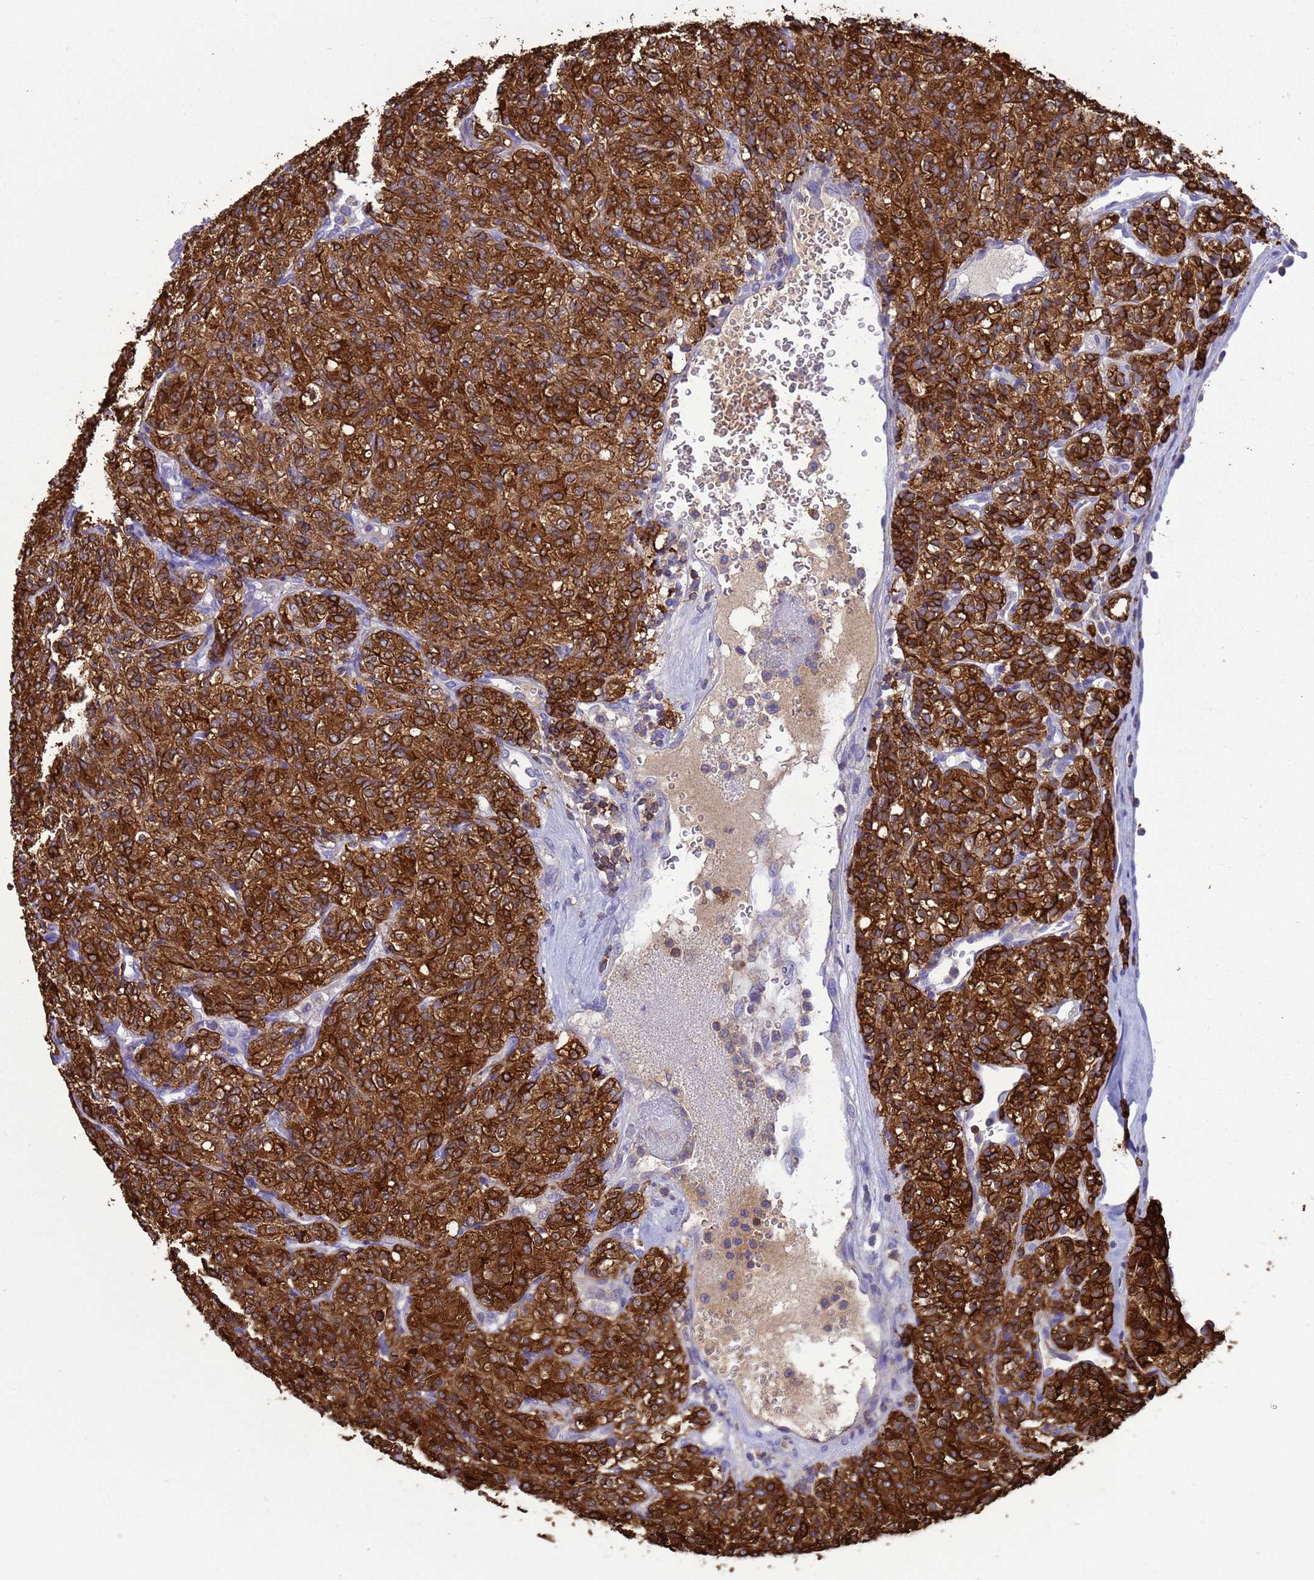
{"staining": {"intensity": "strong", "quantity": ">75%", "location": "cytoplasmic/membranous"}, "tissue": "renal cancer", "cell_type": "Tumor cells", "image_type": "cancer", "snomed": [{"axis": "morphology", "description": "Adenocarcinoma, NOS"}, {"axis": "topography", "description": "Kidney"}], "caption": "The immunohistochemical stain highlights strong cytoplasmic/membranous positivity in tumor cells of renal adenocarcinoma tissue.", "gene": "EZR", "patient": {"sex": "male", "age": 77}}